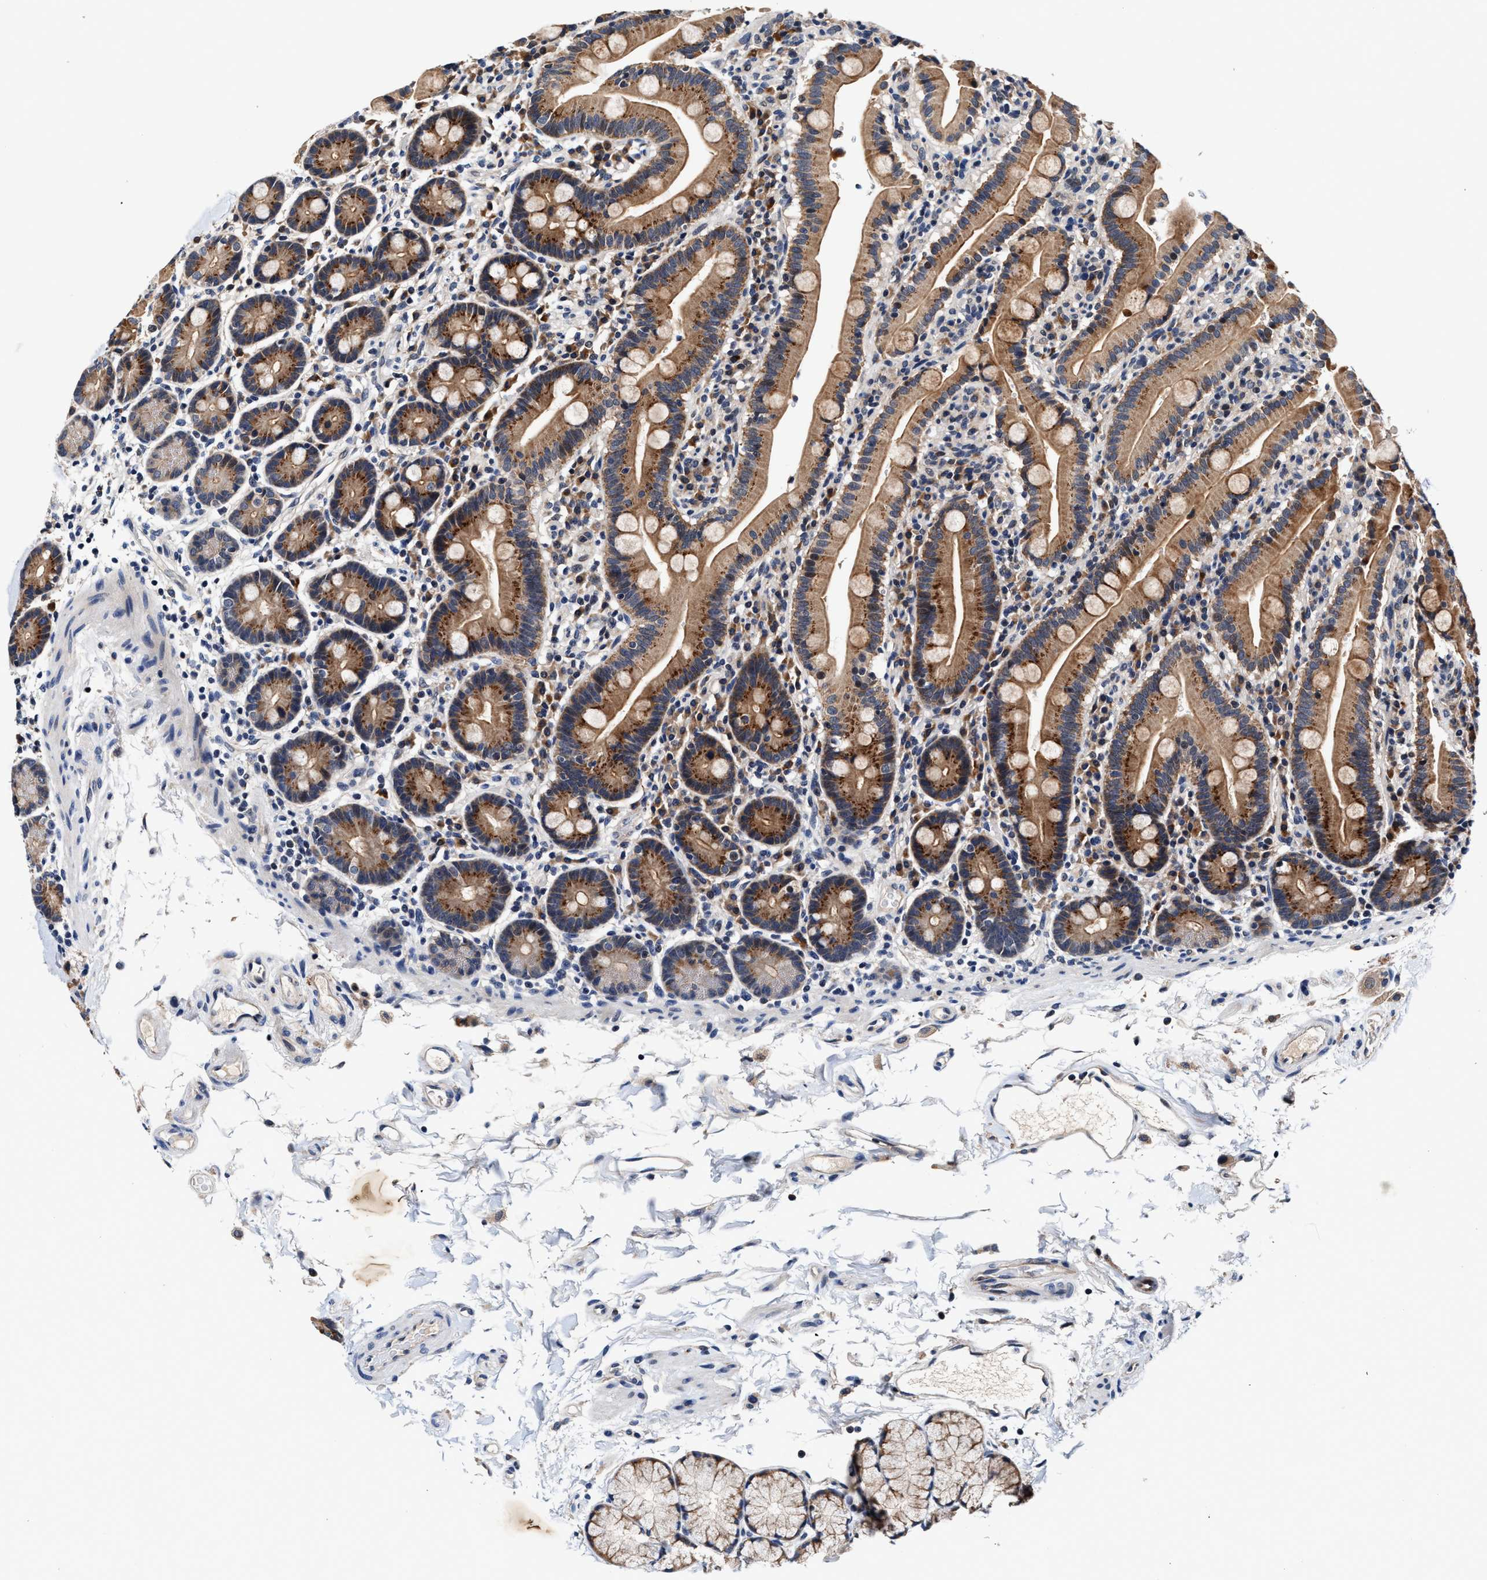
{"staining": {"intensity": "moderate", "quantity": ">75%", "location": "cytoplasmic/membranous"}, "tissue": "duodenum", "cell_type": "Glandular cells", "image_type": "normal", "snomed": [{"axis": "morphology", "description": "Normal tissue, NOS"}, {"axis": "topography", "description": "Small intestine, NOS"}], "caption": "Immunohistochemical staining of normal duodenum demonstrates medium levels of moderate cytoplasmic/membranous staining in about >75% of glandular cells.", "gene": "TMEM53", "patient": {"sex": "female", "age": 71}}